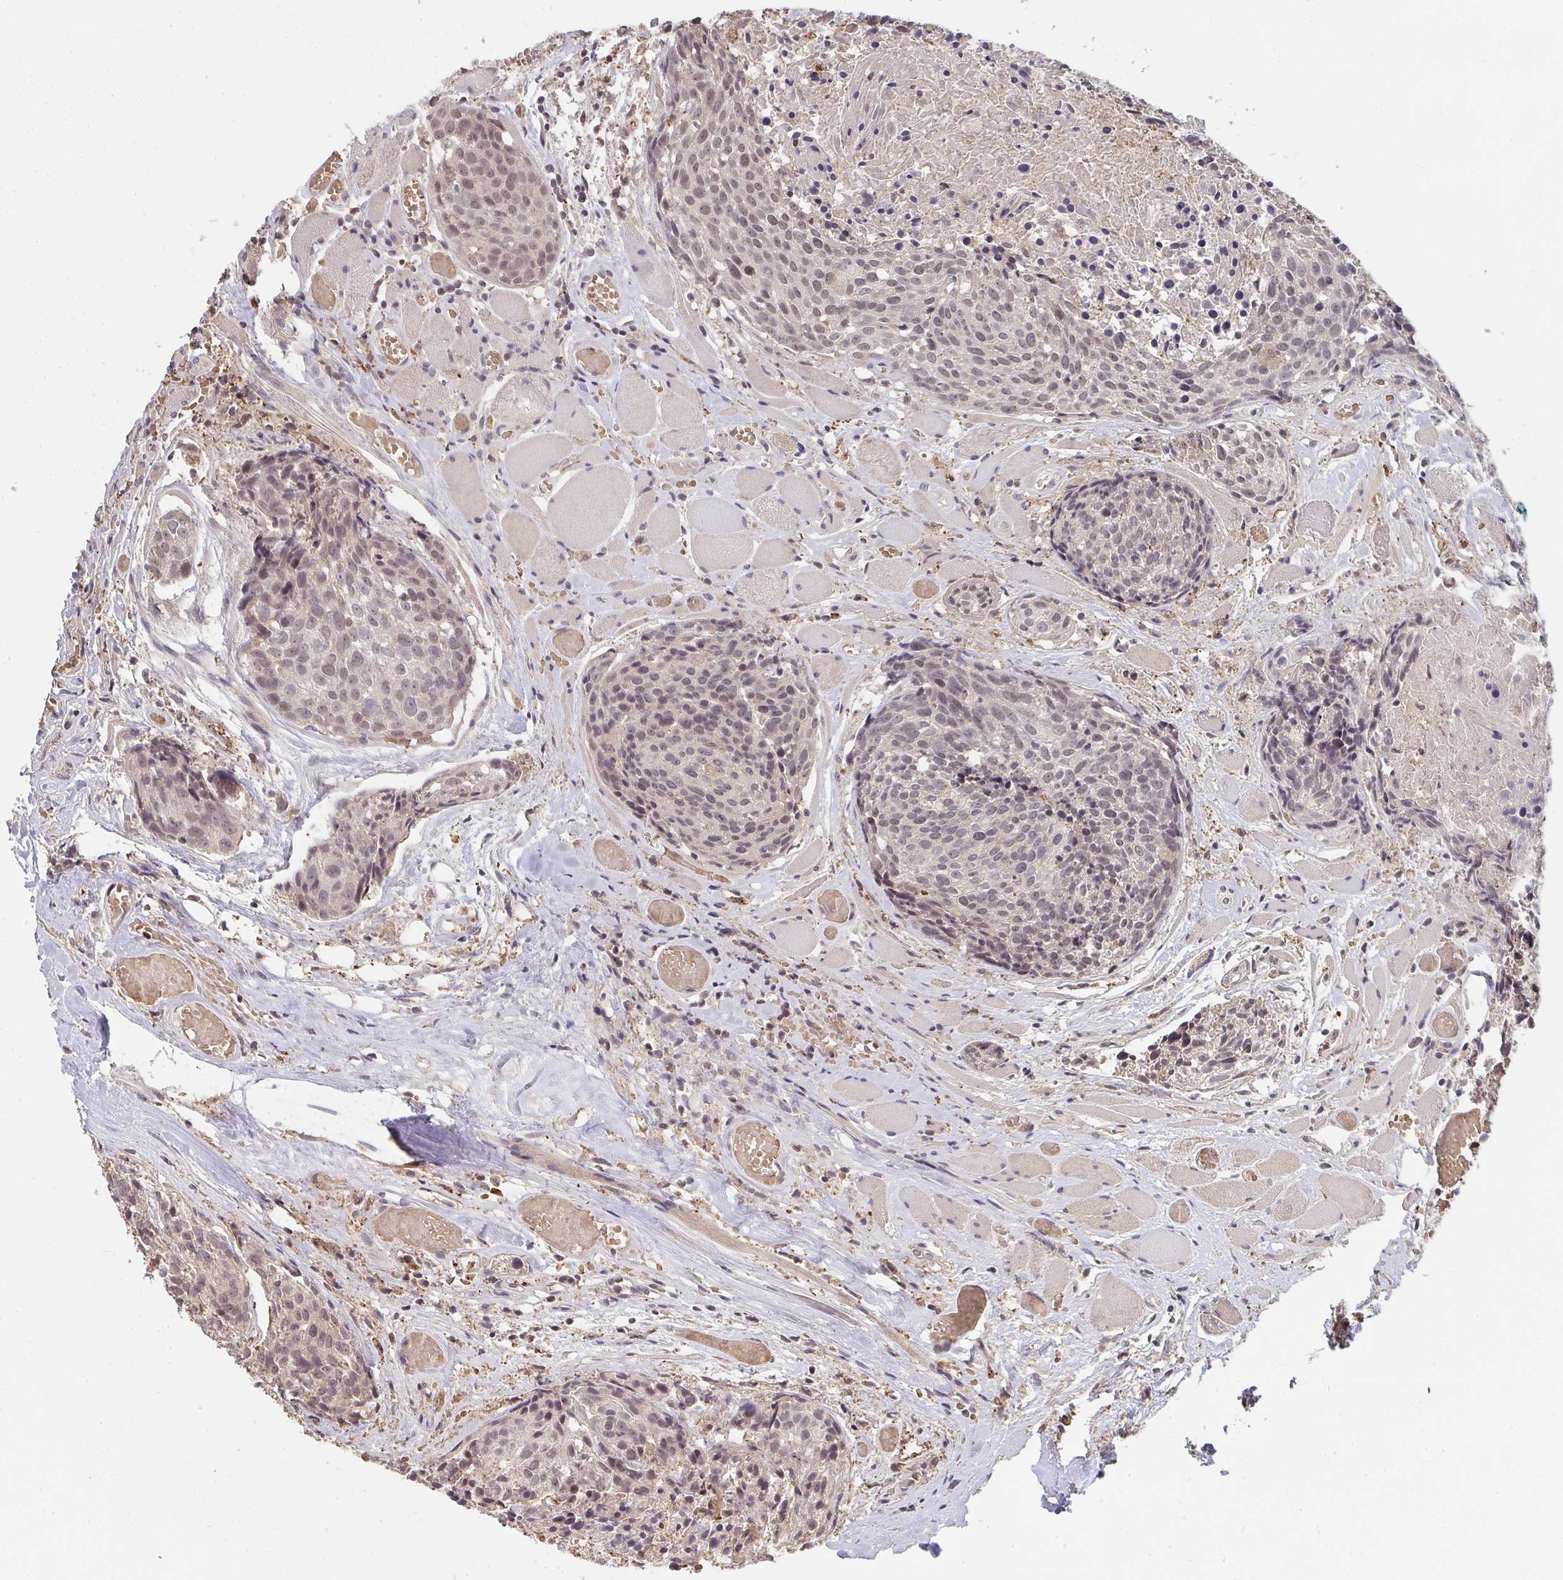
{"staining": {"intensity": "moderate", "quantity": "25%-75%", "location": "nuclear"}, "tissue": "head and neck cancer", "cell_type": "Tumor cells", "image_type": "cancer", "snomed": [{"axis": "morphology", "description": "Squamous cell carcinoma, NOS"}, {"axis": "topography", "description": "Oral tissue"}, {"axis": "topography", "description": "Head-Neck"}], "caption": "A brown stain shows moderate nuclear positivity of a protein in human head and neck squamous cell carcinoma tumor cells.", "gene": "SAP30", "patient": {"sex": "male", "age": 64}}